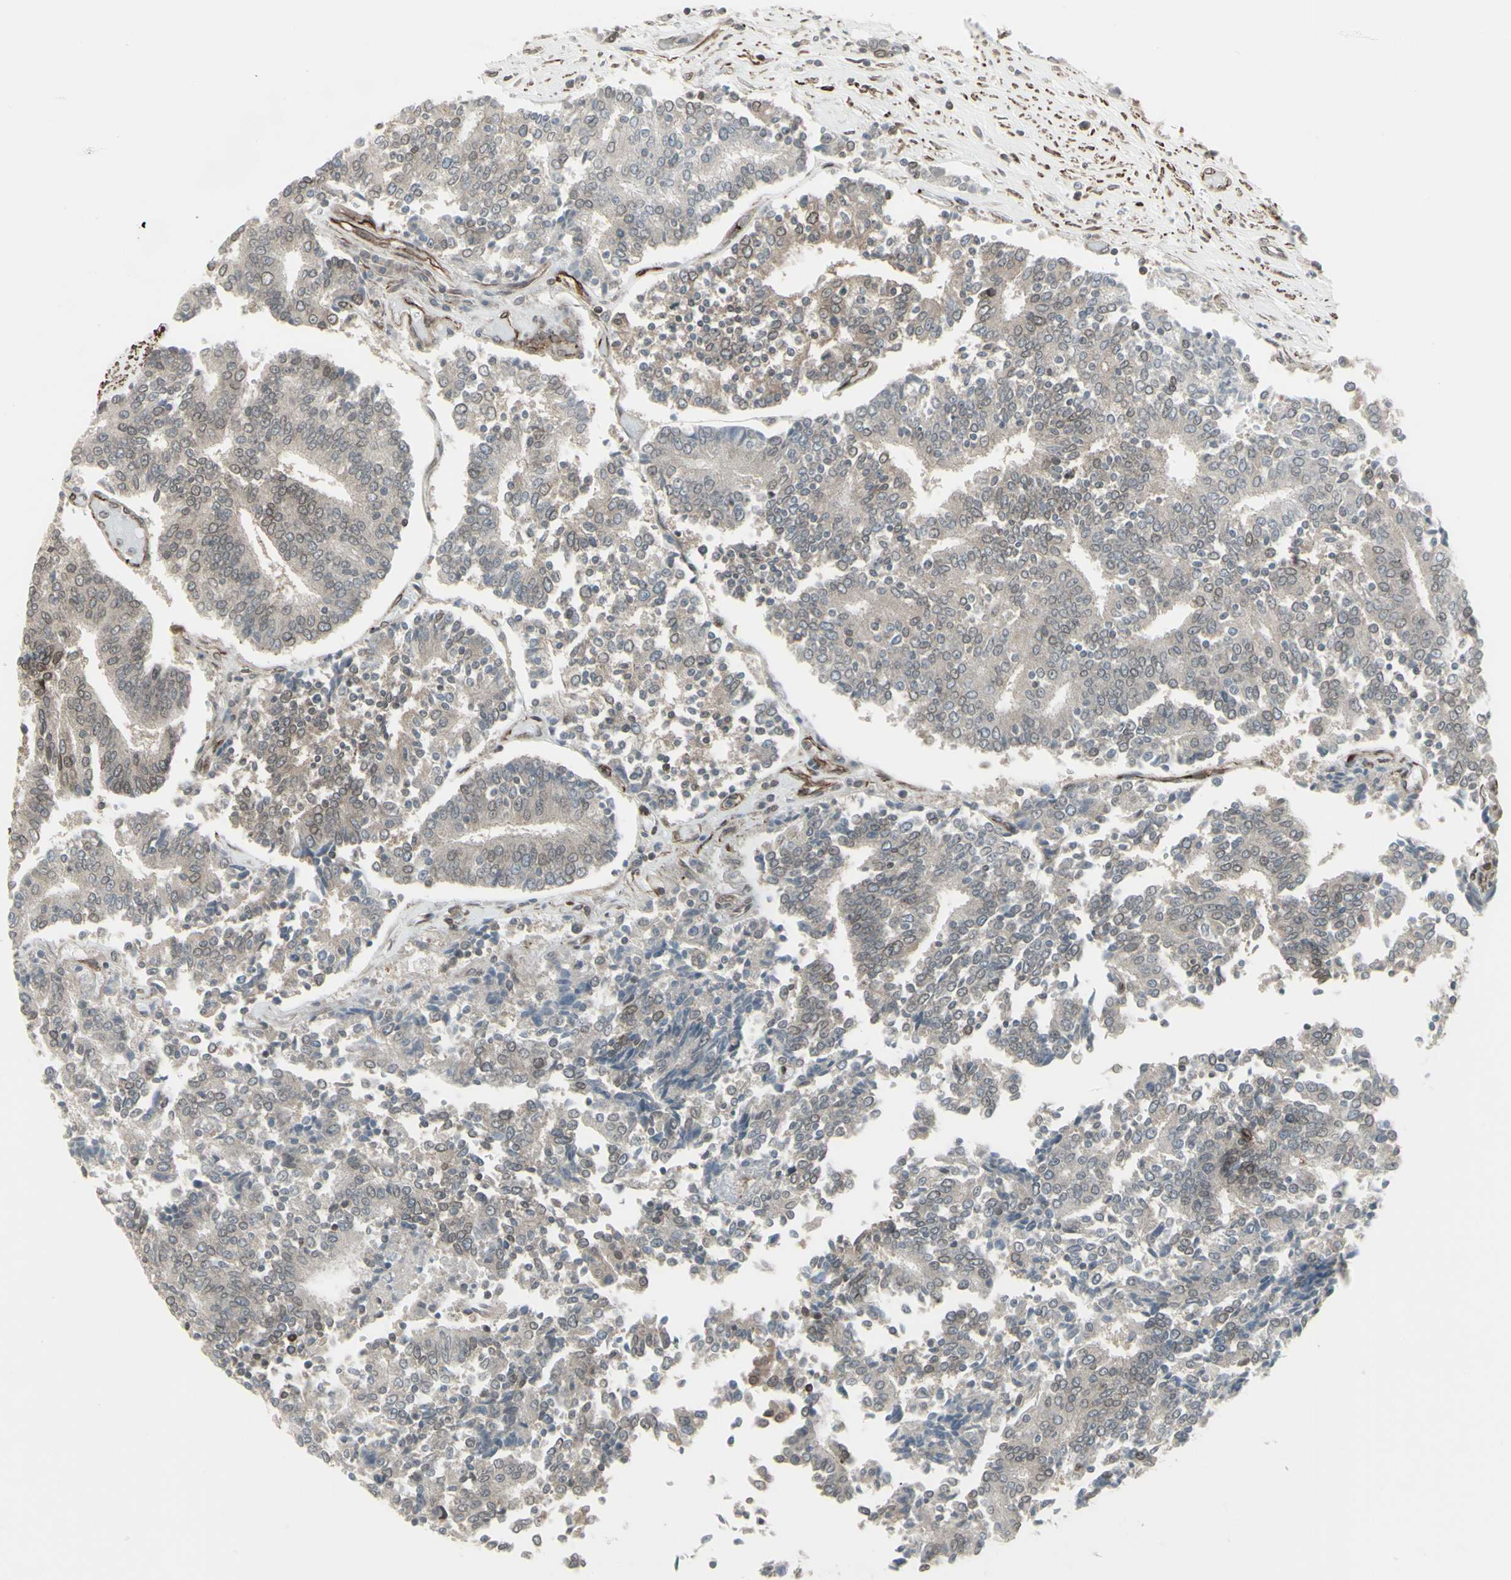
{"staining": {"intensity": "weak", "quantity": "25%-75%", "location": "cytoplasmic/membranous,nuclear"}, "tissue": "prostate cancer", "cell_type": "Tumor cells", "image_type": "cancer", "snomed": [{"axis": "morphology", "description": "Normal tissue, NOS"}, {"axis": "morphology", "description": "Adenocarcinoma, High grade"}, {"axis": "topography", "description": "Prostate"}, {"axis": "topography", "description": "Seminal veicle"}], "caption": "Prostate cancer stained with a brown dye shows weak cytoplasmic/membranous and nuclear positive staining in approximately 25%-75% of tumor cells.", "gene": "DTX3L", "patient": {"sex": "male", "age": 55}}